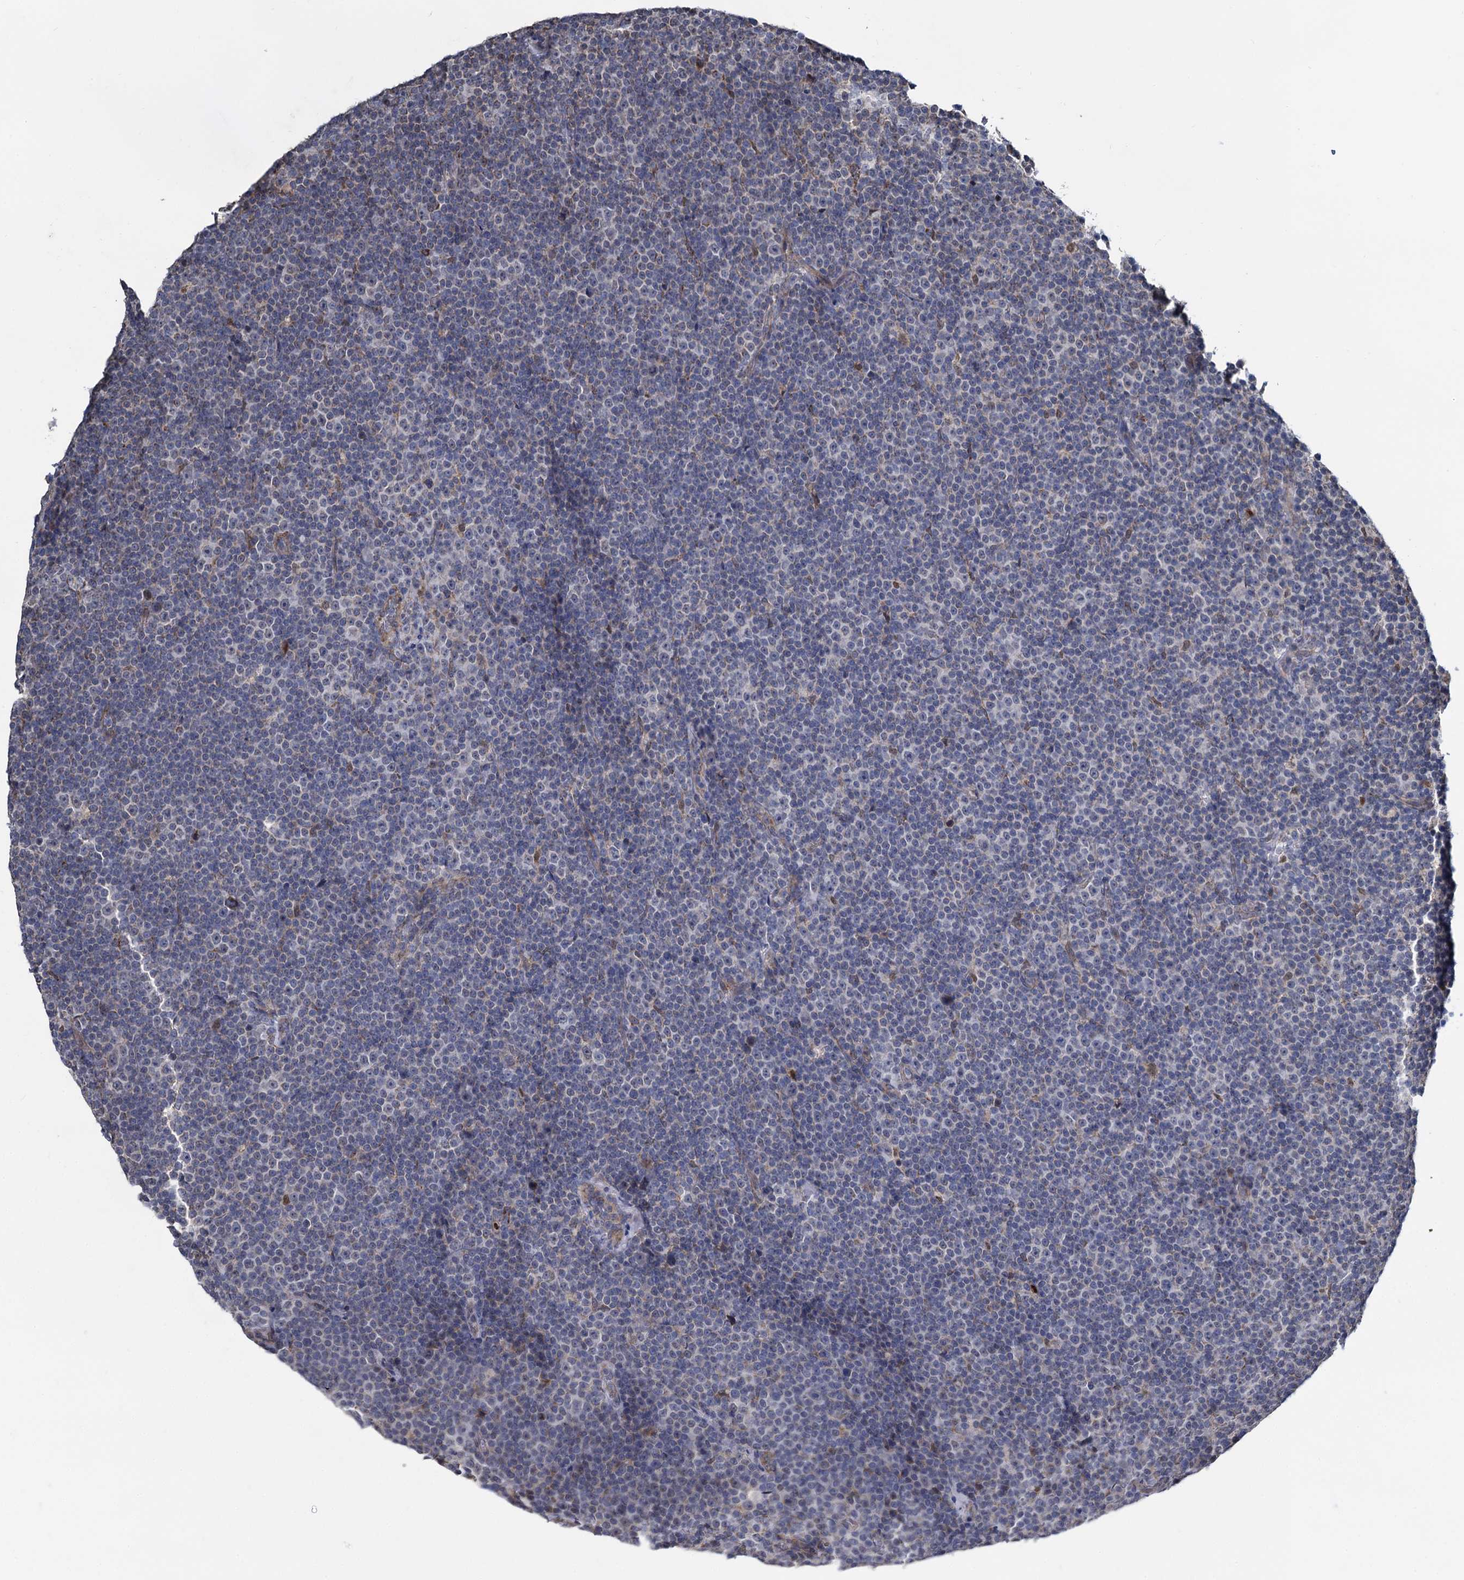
{"staining": {"intensity": "negative", "quantity": "none", "location": "none"}, "tissue": "lymphoma", "cell_type": "Tumor cells", "image_type": "cancer", "snomed": [{"axis": "morphology", "description": "Malignant lymphoma, non-Hodgkin's type, Low grade"}, {"axis": "topography", "description": "Lymph node"}], "caption": "Image shows no protein positivity in tumor cells of lymphoma tissue.", "gene": "ALKBH7", "patient": {"sex": "female", "age": 67}}